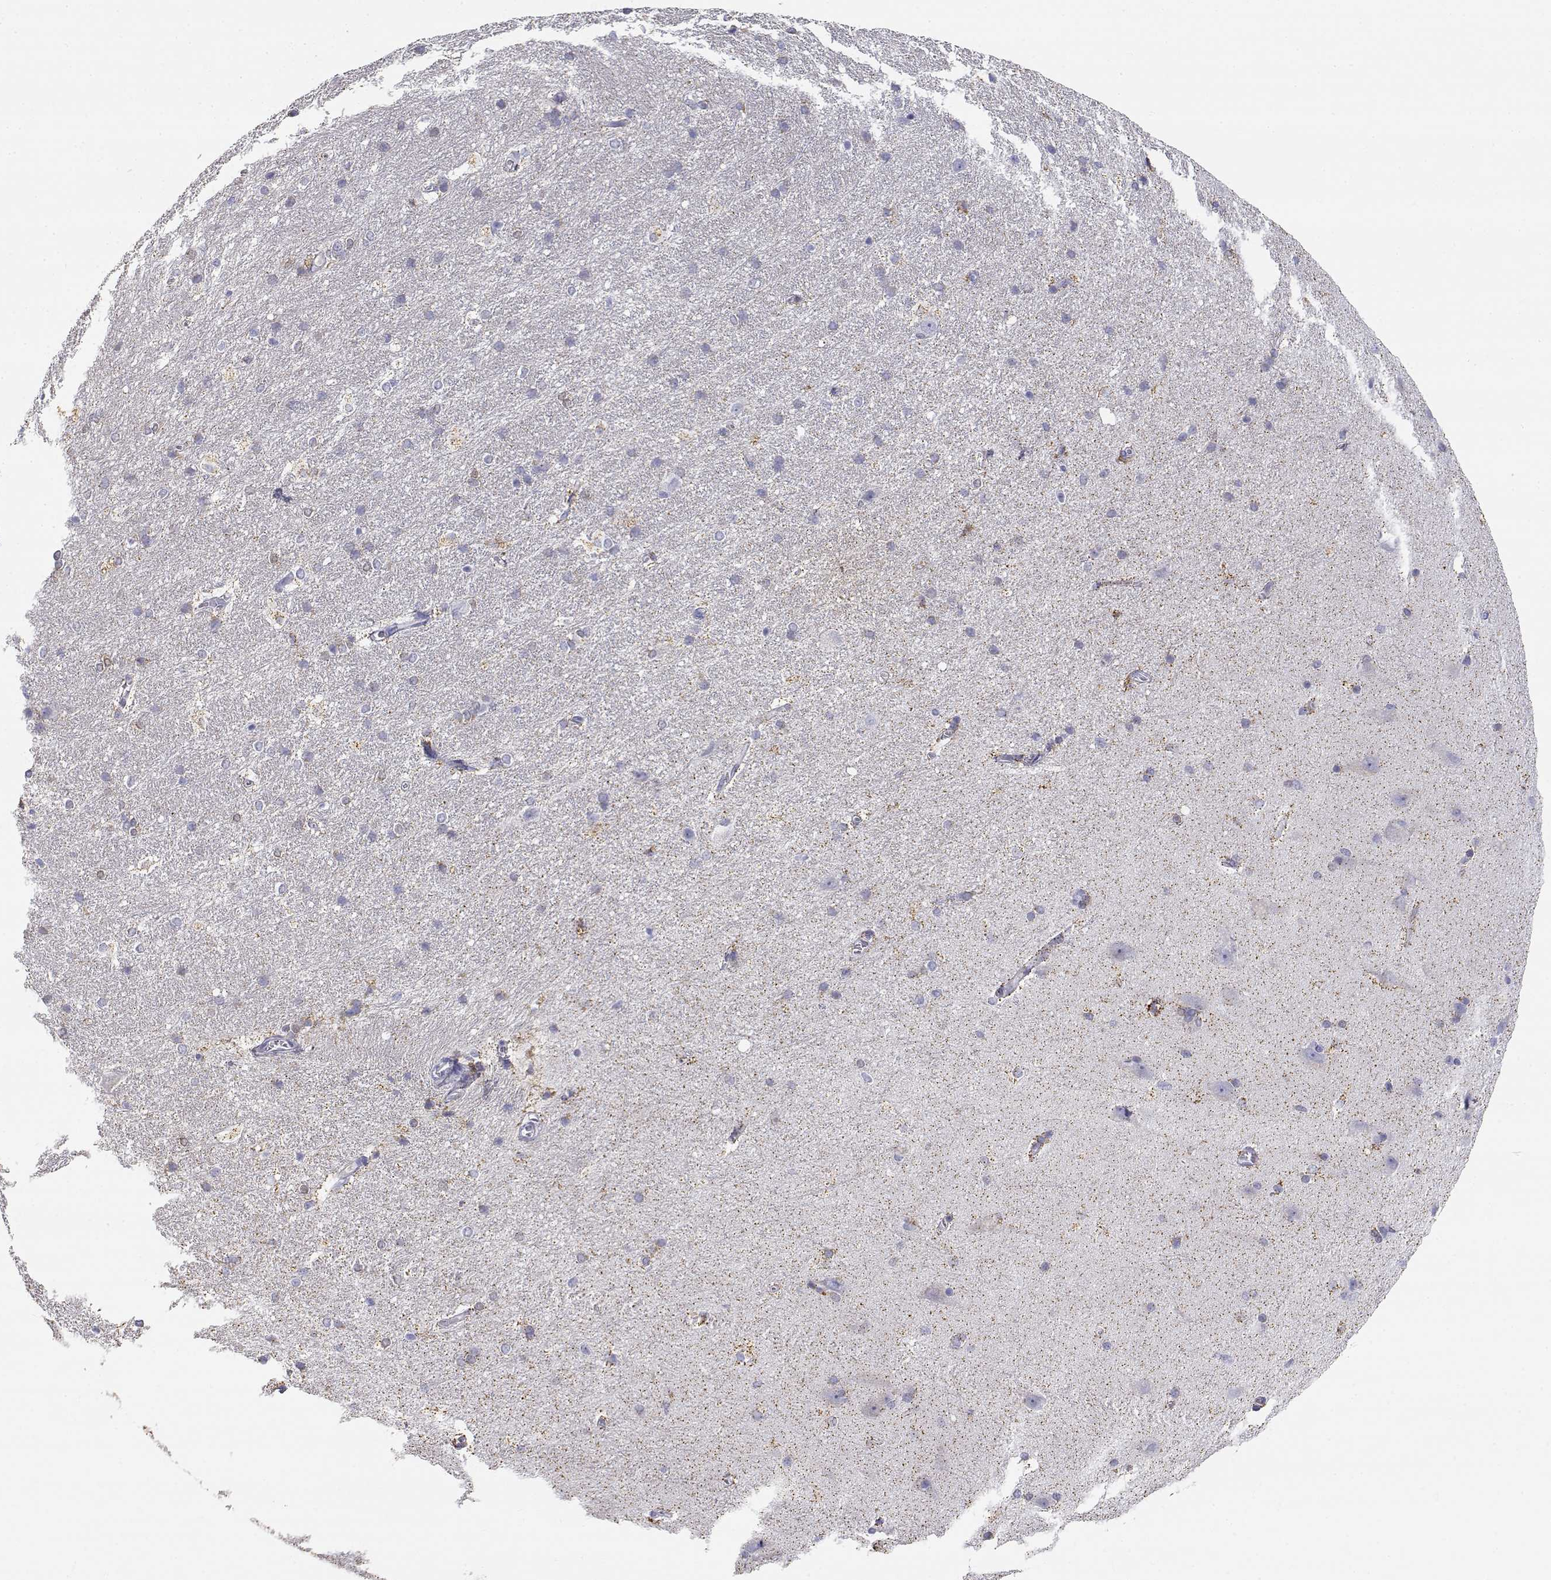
{"staining": {"intensity": "negative", "quantity": "none", "location": "none"}, "tissue": "hippocampus", "cell_type": "Glial cells", "image_type": "normal", "snomed": [{"axis": "morphology", "description": "Normal tissue, NOS"}, {"axis": "topography", "description": "Cerebral cortex"}, {"axis": "topography", "description": "Hippocampus"}], "caption": "IHC micrograph of benign human hippocampus stained for a protein (brown), which exhibits no expression in glial cells.", "gene": "ADA", "patient": {"sex": "female", "age": 19}}